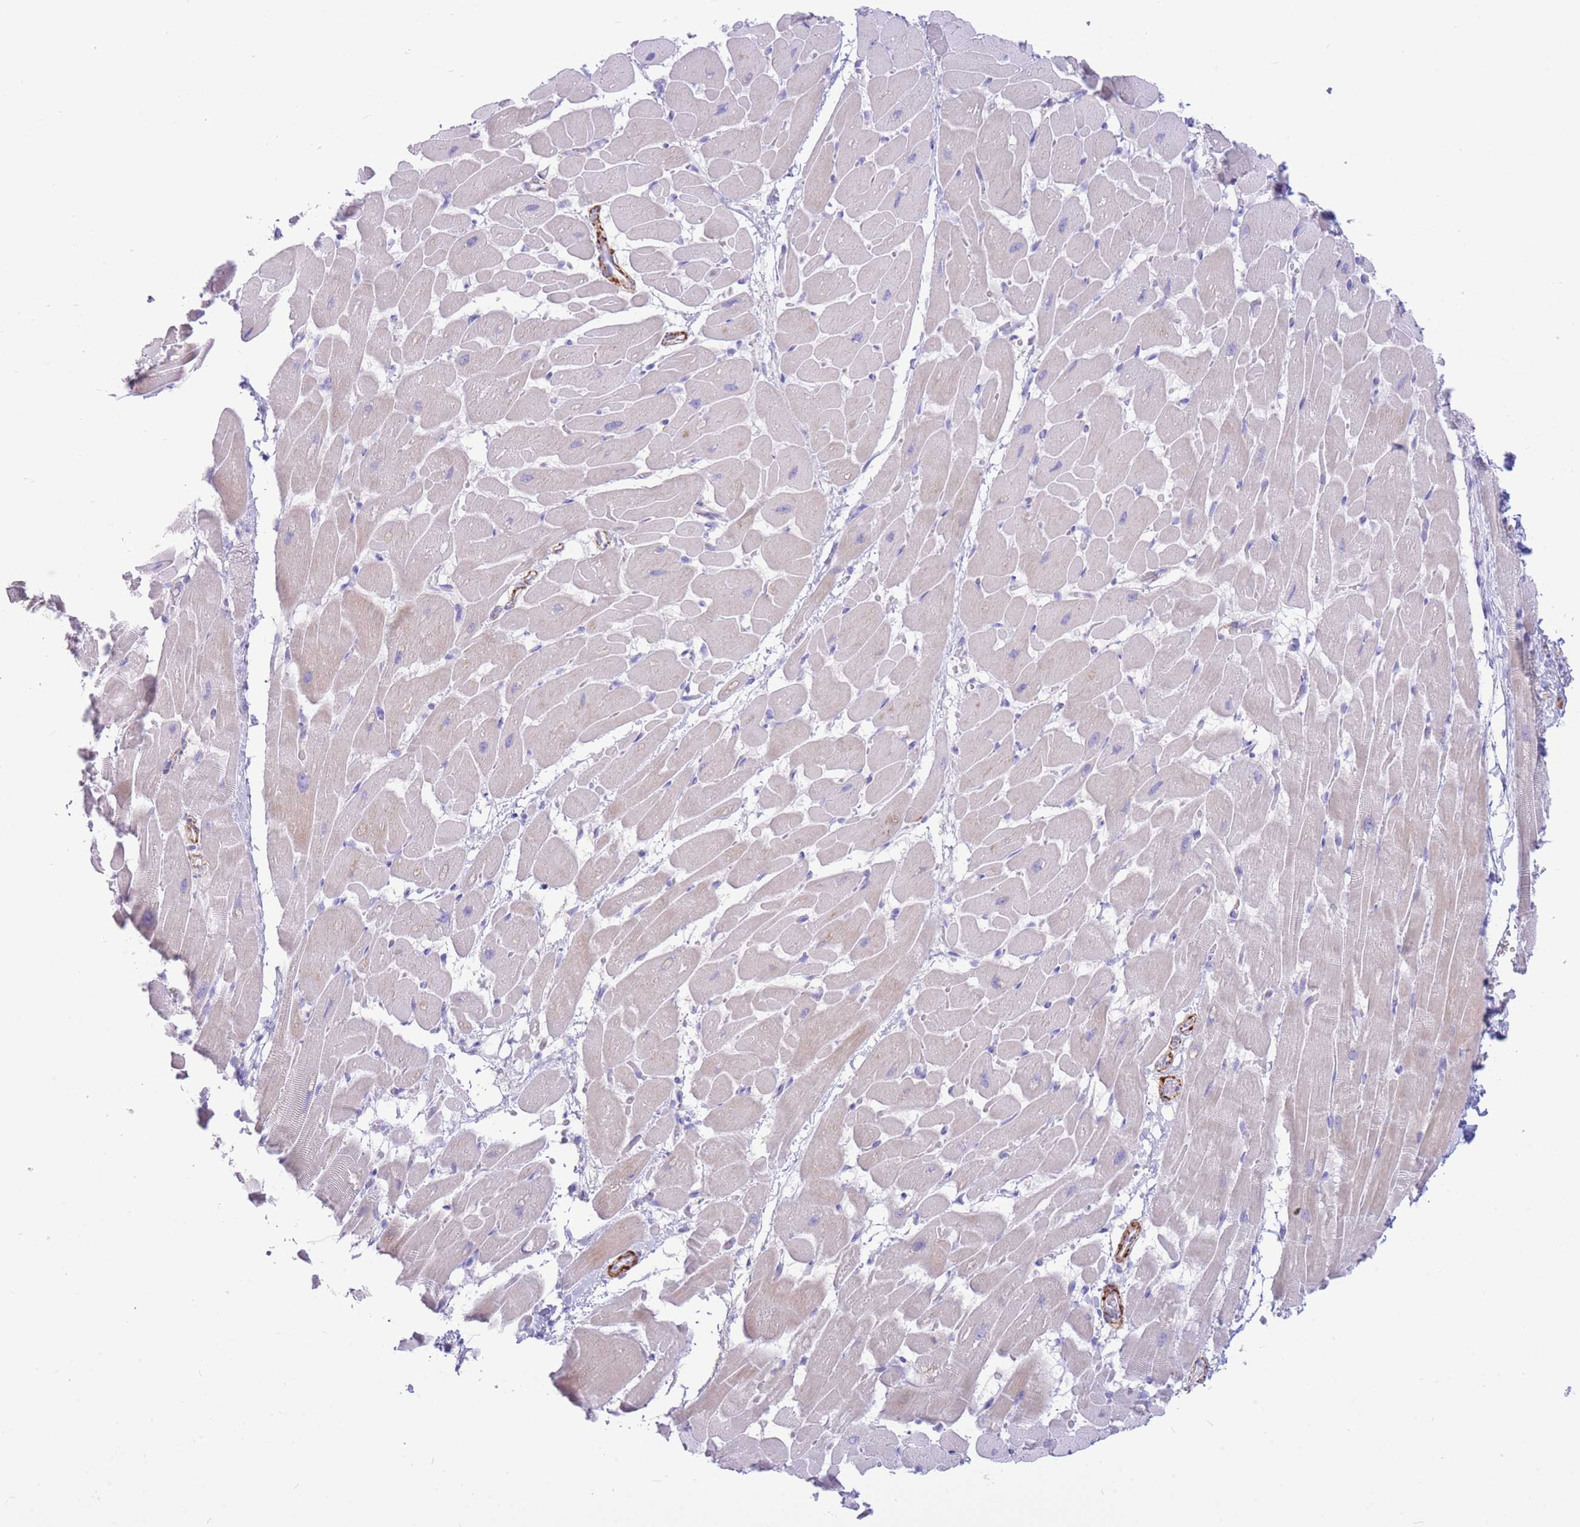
{"staining": {"intensity": "negative", "quantity": "none", "location": "none"}, "tissue": "heart muscle", "cell_type": "Cardiomyocytes", "image_type": "normal", "snomed": [{"axis": "morphology", "description": "Normal tissue, NOS"}, {"axis": "topography", "description": "Heart"}], "caption": "This micrograph is of benign heart muscle stained with IHC to label a protein in brown with the nuclei are counter-stained blue. There is no positivity in cardiomyocytes. The staining is performed using DAB brown chromogen with nuclei counter-stained in using hematoxylin.", "gene": "VWA8", "patient": {"sex": "male", "age": 37}}